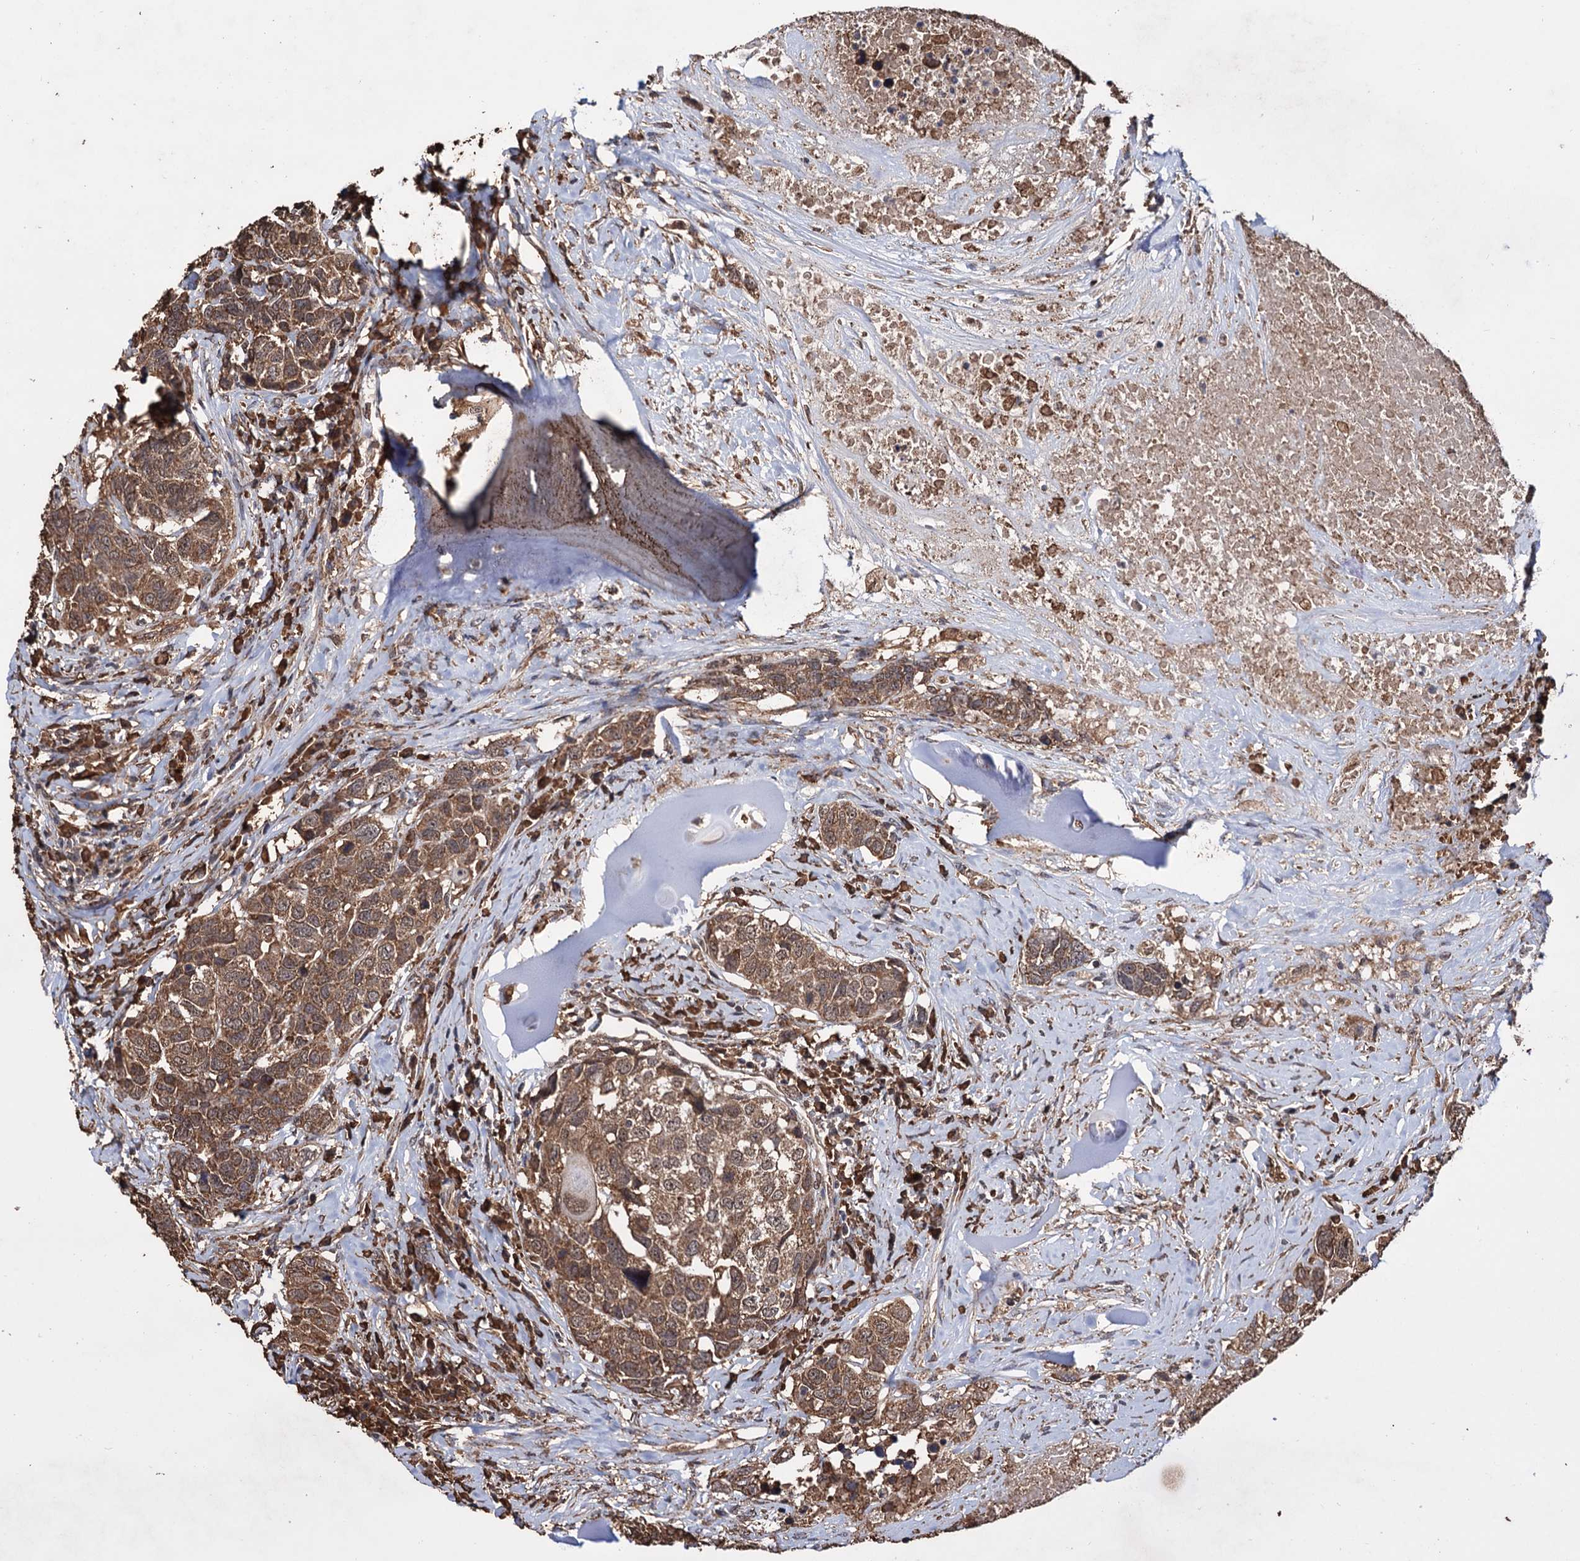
{"staining": {"intensity": "moderate", "quantity": ">75%", "location": "cytoplasmic/membranous,nuclear"}, "tissue": "head and neck cancer", "cell_type": "Tumor cells", "image_type": "cancer", "snomed": [{"axis": "morphology", "description": "Squamous cell carcinoma, NOS"}, {"axis": "topography", "description": "Head-Neck"}], "caption": "Protein analysis of head and neck cancer (squamous cell carcinoma) tissue exhibits moderate cytoplasmic/membranous and nuclear positivity in approximately >75% of tumor cells. (DAB (3,3'-diaminobenzidine) IHC, brown staining for protein, blue staining for nuclei).", "gene": "TBC1D12", "patient": {"sex": "male", "age": 66}}